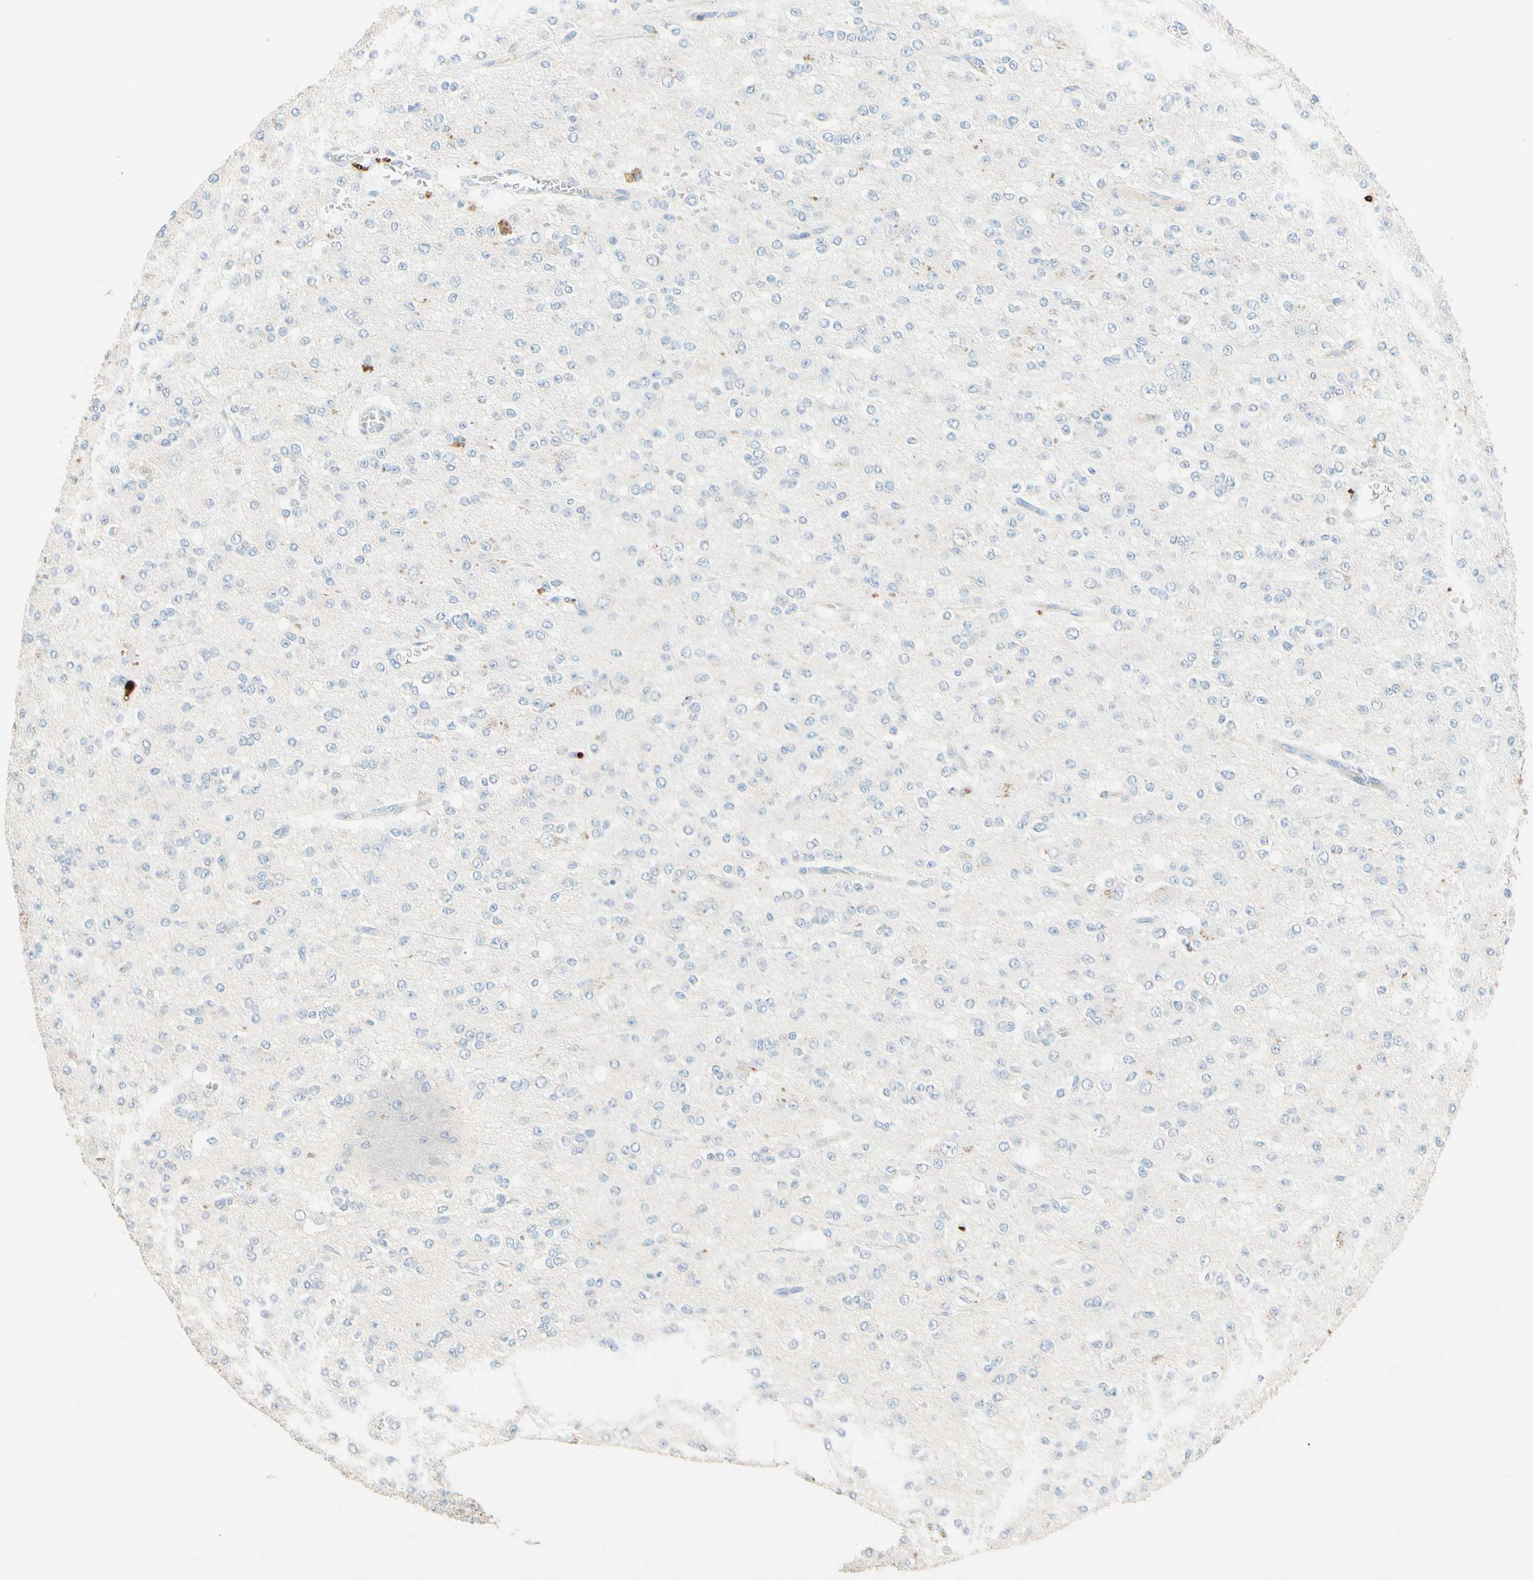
{"staining": {"intensity": "negative", "quantity": "none", "location": "none"}, "tissue": "glioma", "cell_type": "Tumor cells", "image_type": "cancer", "snomed": [{"axis": "morphology", "description": "Glioma, malignant, Low grade"}, {"axis": "topography", "description": "Brain"}], "caption": "The immunohistochemistry (IHC) photomicrograph has no significant staining in tumor cells of glioma tissue. (Brightfield microscopy of DAB (3,3'-diaminobenzidine) immunohistochemistry (IHC) at high magnification).", "gene": "NFKBIZ", "patient": {"sex": "male", "age": 38}}